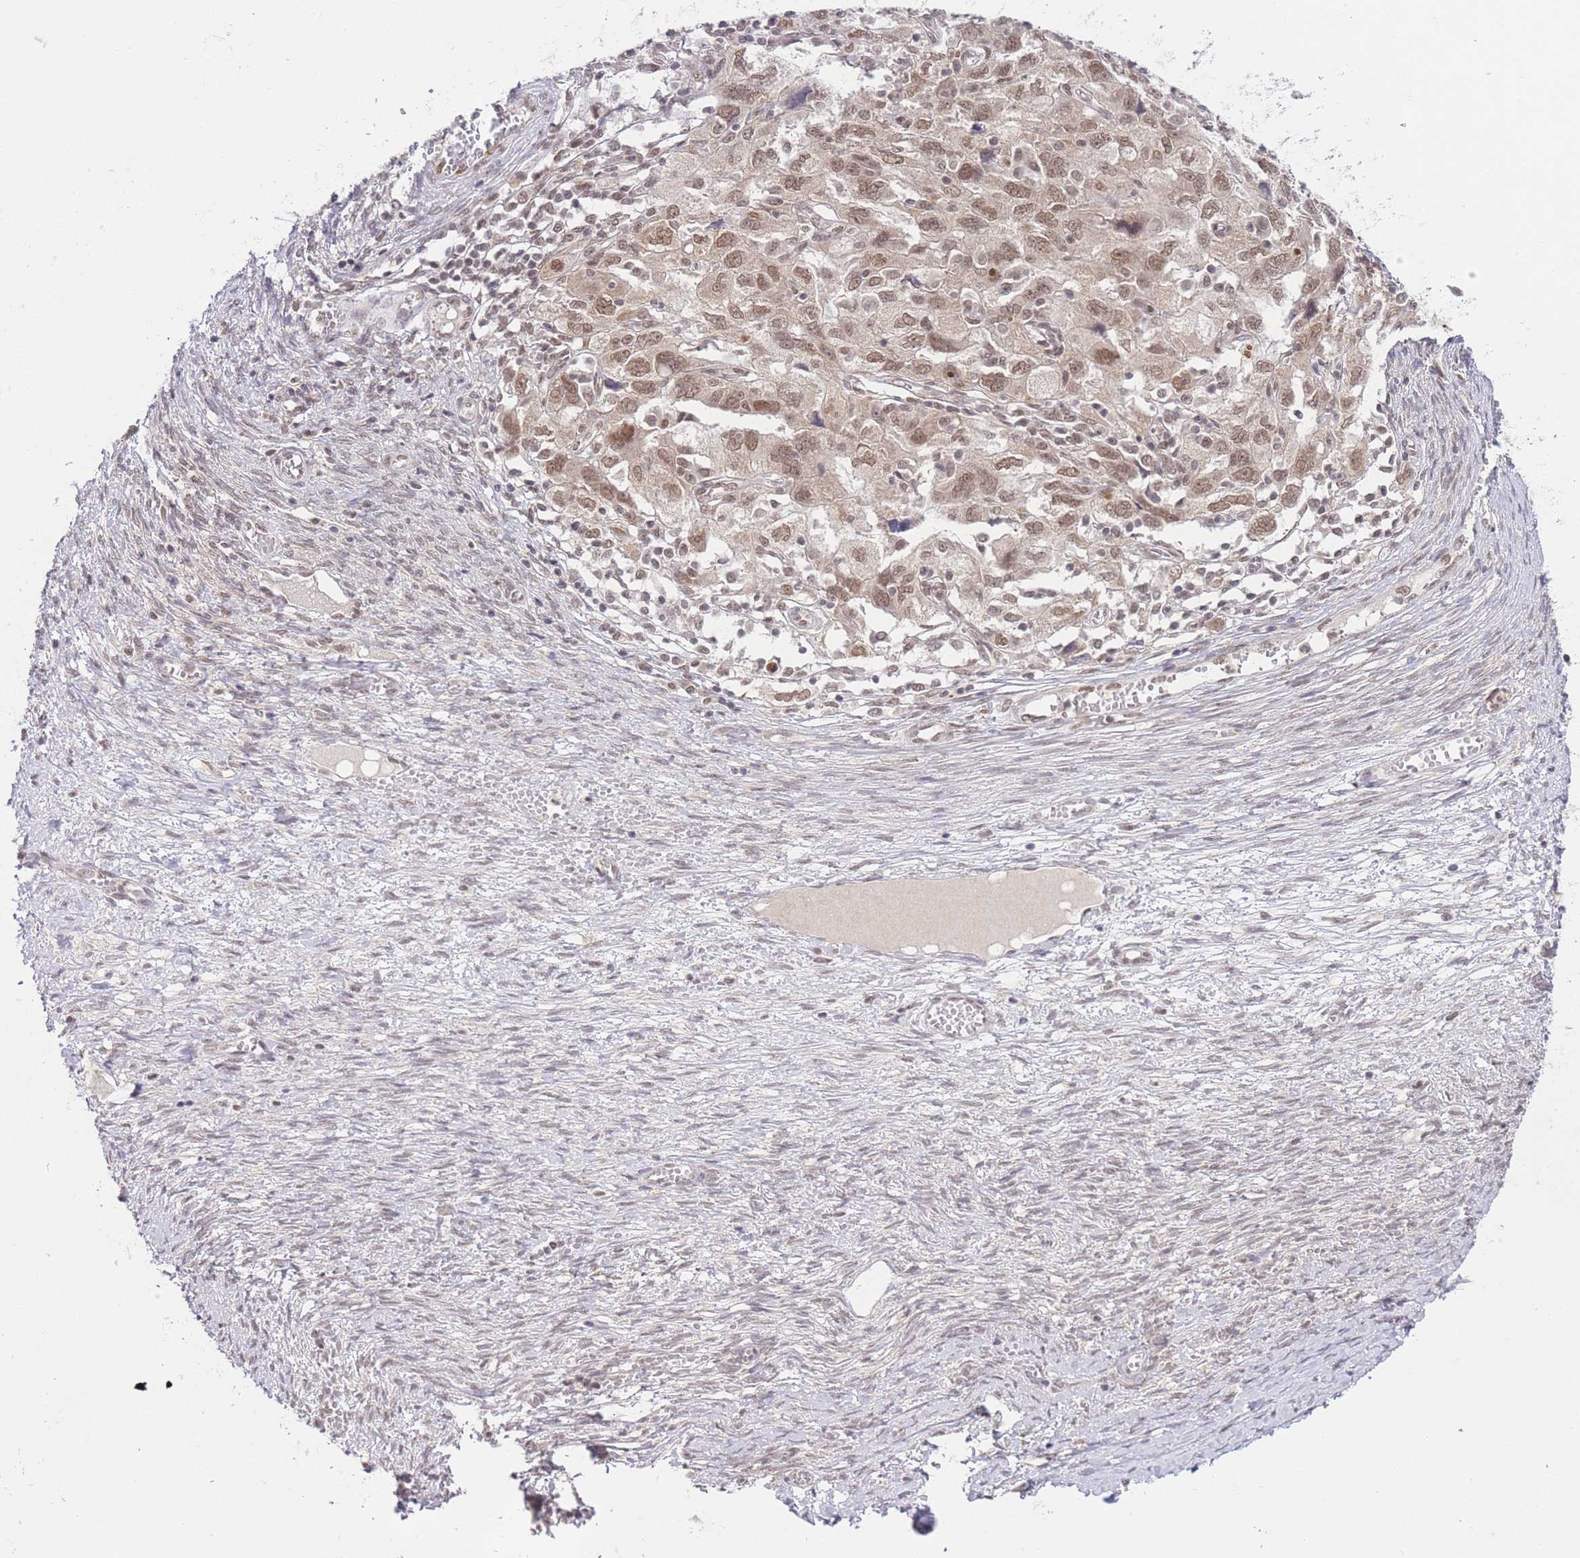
{"staining": {"intensity": "moderate", "quantity": ">75%", "location": "nuclear"}, "tissue": "ovarian cancer", "cell_type": "Tumor cells", "image_type": "cancer", "snomed": [{"axis": "morphology", "description": "Carcinoma, NOS"}, {"axis": "morphology", "description": "Cystadenocarcinoma, serous, NOS"}, {"axis": "topography", "description": "Ovary"}], "caption": "Tumor cells display medium levels of moderate nuclear staining in approximately >75% of cells in human ovarian cancer (carcinoma).", "gene": "TMED3", "patient": {"sex": "female", "age": 69}}